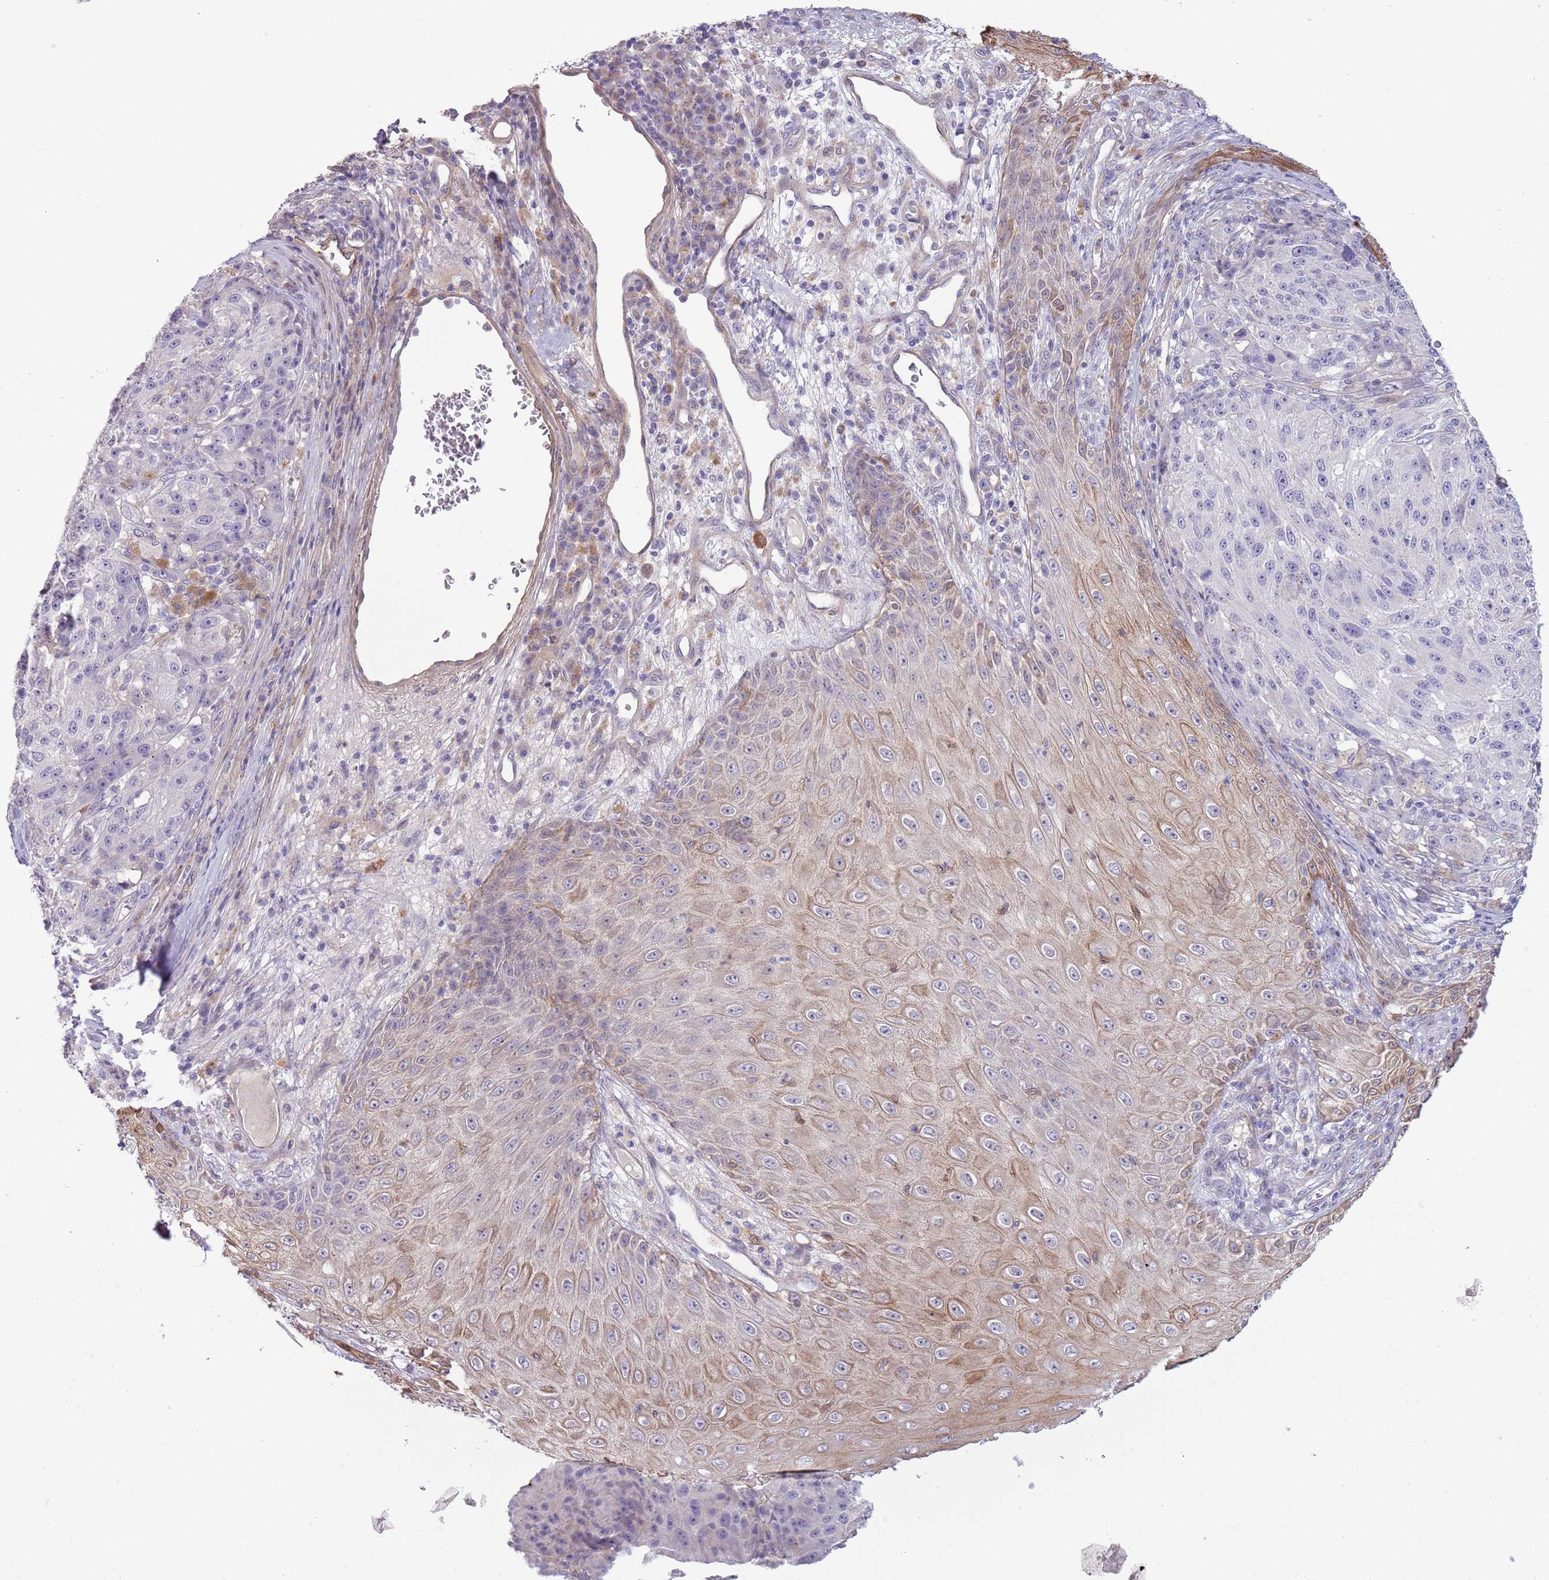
{"staining": {"intensity": "negative", "quantity": "none", "location": "none"}, "tissue": "melanoma", "cell_type": "Tumor cells", "image_type": "cancer", "snomed": [{"axis": "morphology", "description": "Malignant melanoma, NOS"}, {"axis": "topography", "description": "Skin"}], "caption": "Tumor cells show no significant positivity in melanoma.", "gene": "TINAGL1", "patient": {"sex": "male", "age": 53}}